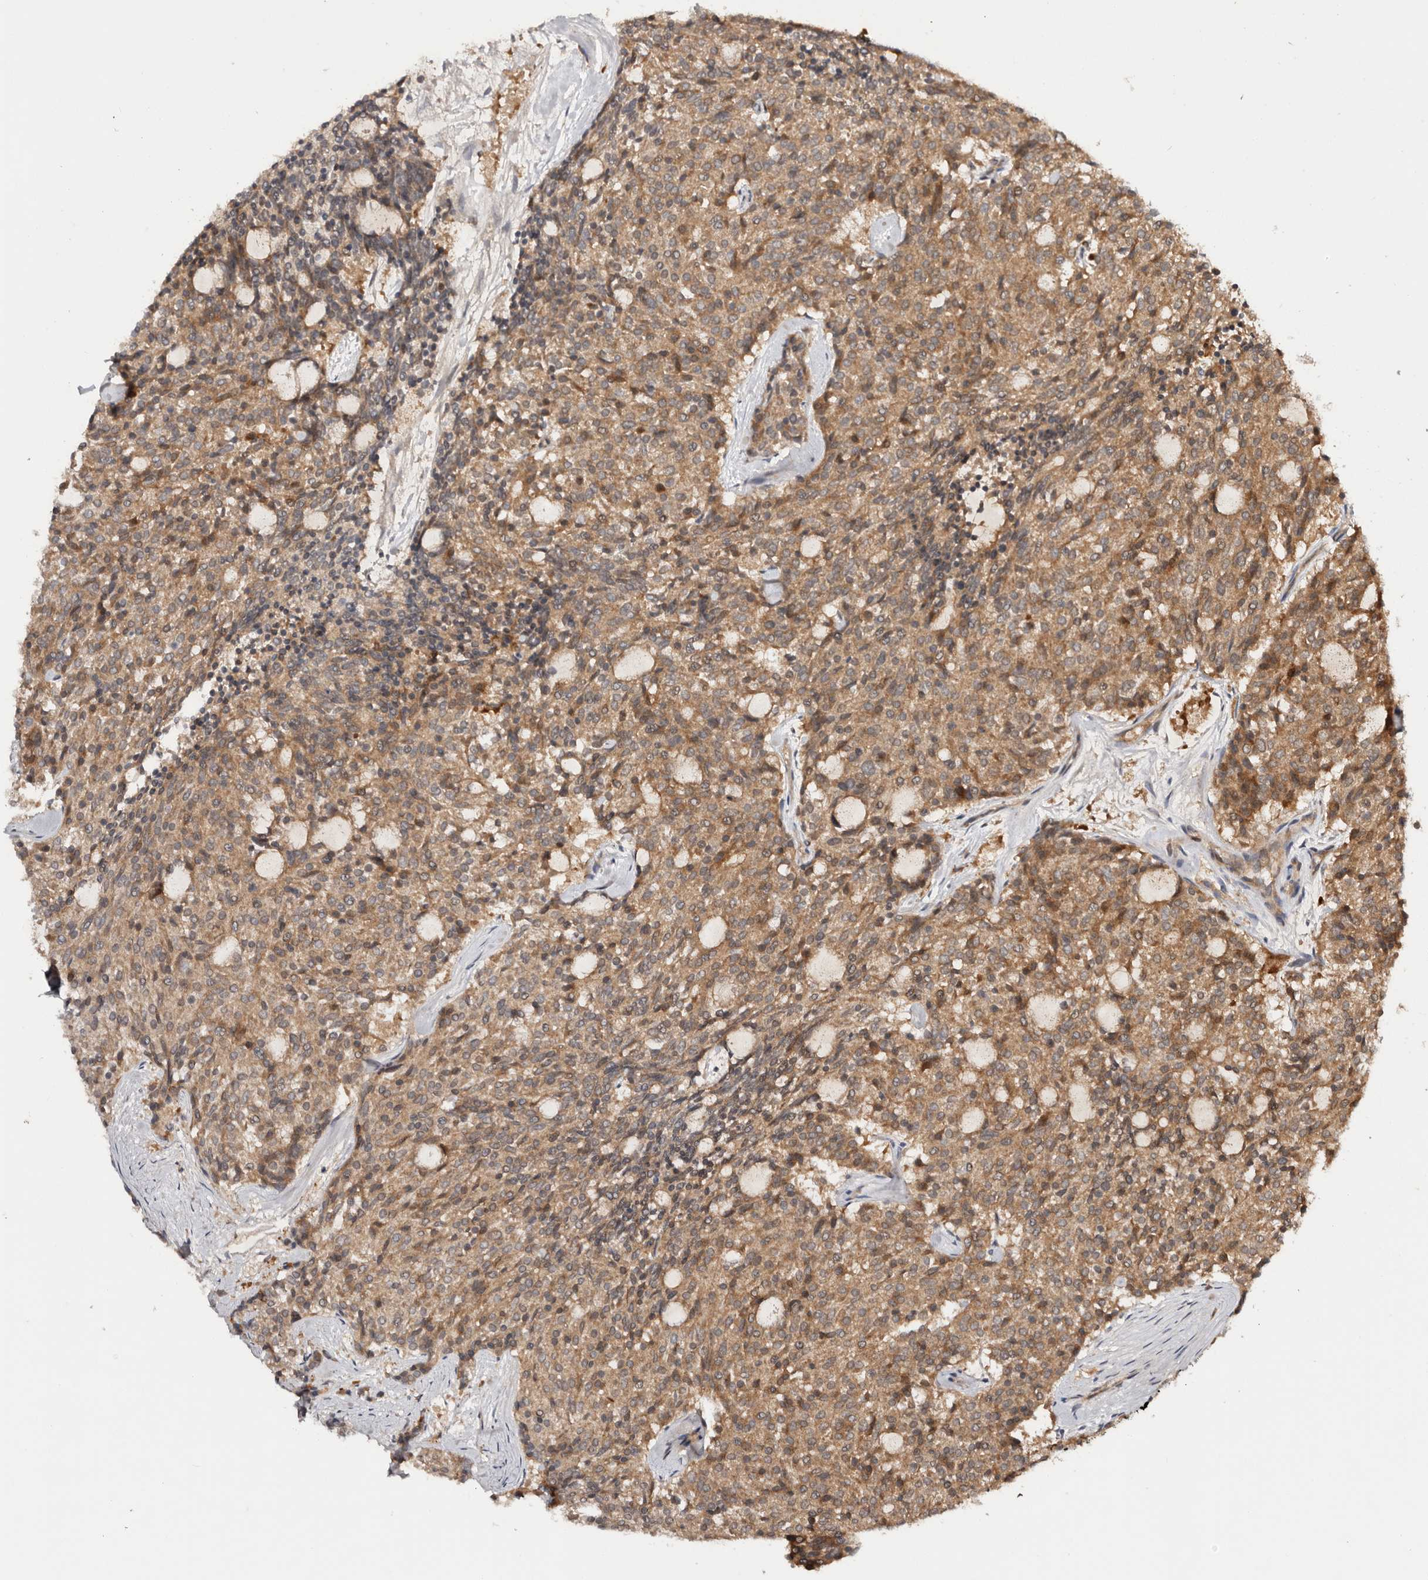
{"staining": {"intensity": "moderate", "quantity": ">75%", "location": "cytoplasmic/membranous"}, "tissue": "carcinoid", "cell_type": "Tumor cells", "image_type": "cancer", "snomed": [{"axis": "morphology", "description": "Carcinoid, malignant, NOS"}, {"axis": "topography", "description": "Pancreas"}], "caption": "A brown stain highlights moderate cytoplasmic/membranous staining of a protein in human malignant carcinoid tumor cells.", "gene": "PKIB", "patient": {"sex": "female", "age": 54}}